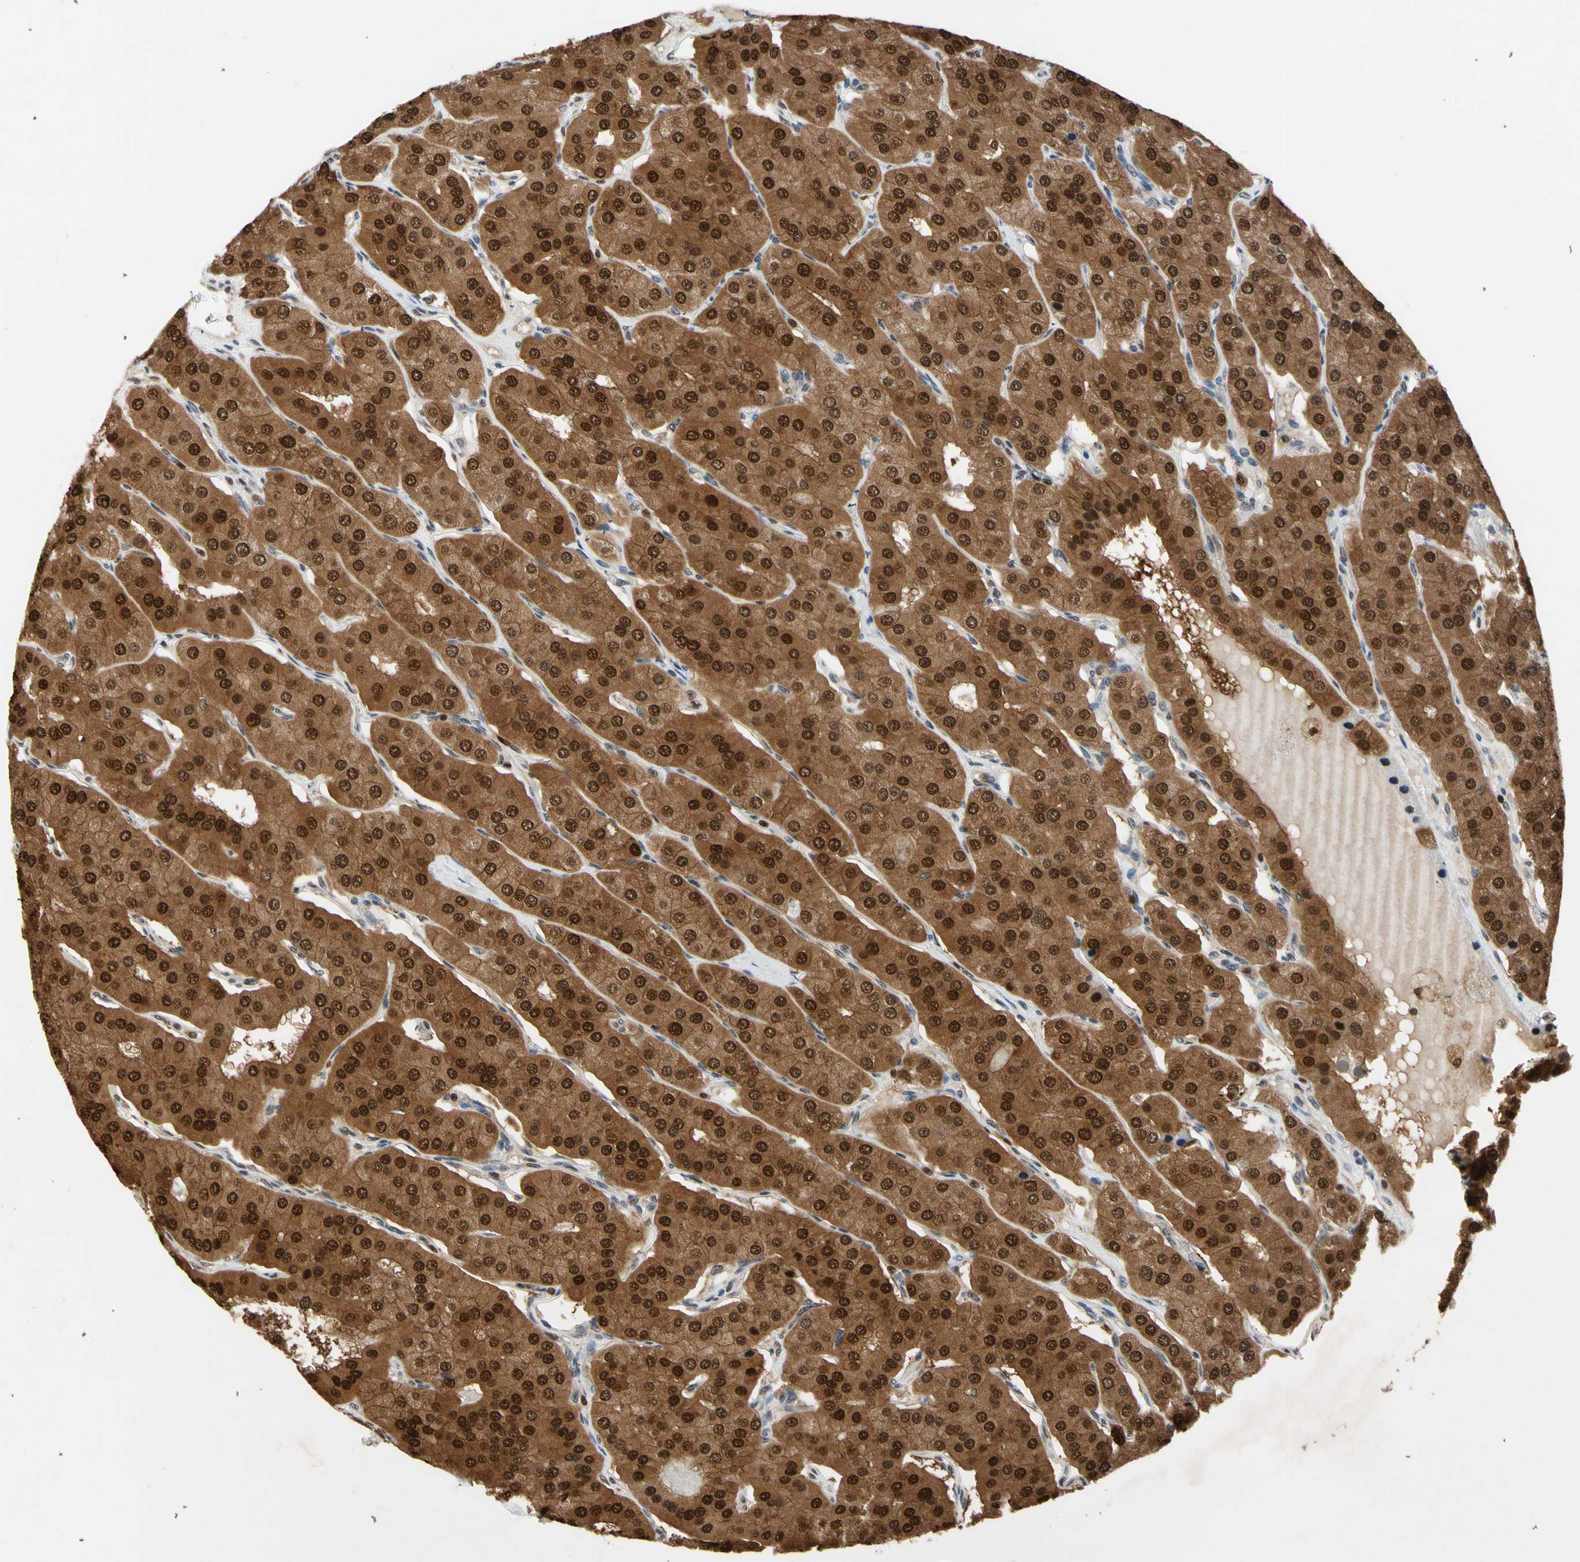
{"staining": {"intensity": "strong", "quantity": ">75%", "location": "cytoplasmic/membranous,nuclear"}, "tissue": "parathyroid gland", "cell_type": "Glandular cells", "image_type": "normal", "snomed": [{"axis": "morphology", "description": "Normal tissue, NOS"}, {"axis": "morphology", "description": "Adenoma, NOS"}, {"axis": "topography", "description": "Parathyroid gland"}], "caption": "Brown immunohistochemical staining in normal parathyroid gland shows strong cytoplasmic/membranous,nuclear staining in approximately >75% of glandular cells.", "gene": "GSR", "patient": {"sex": "female", "age": 86}}